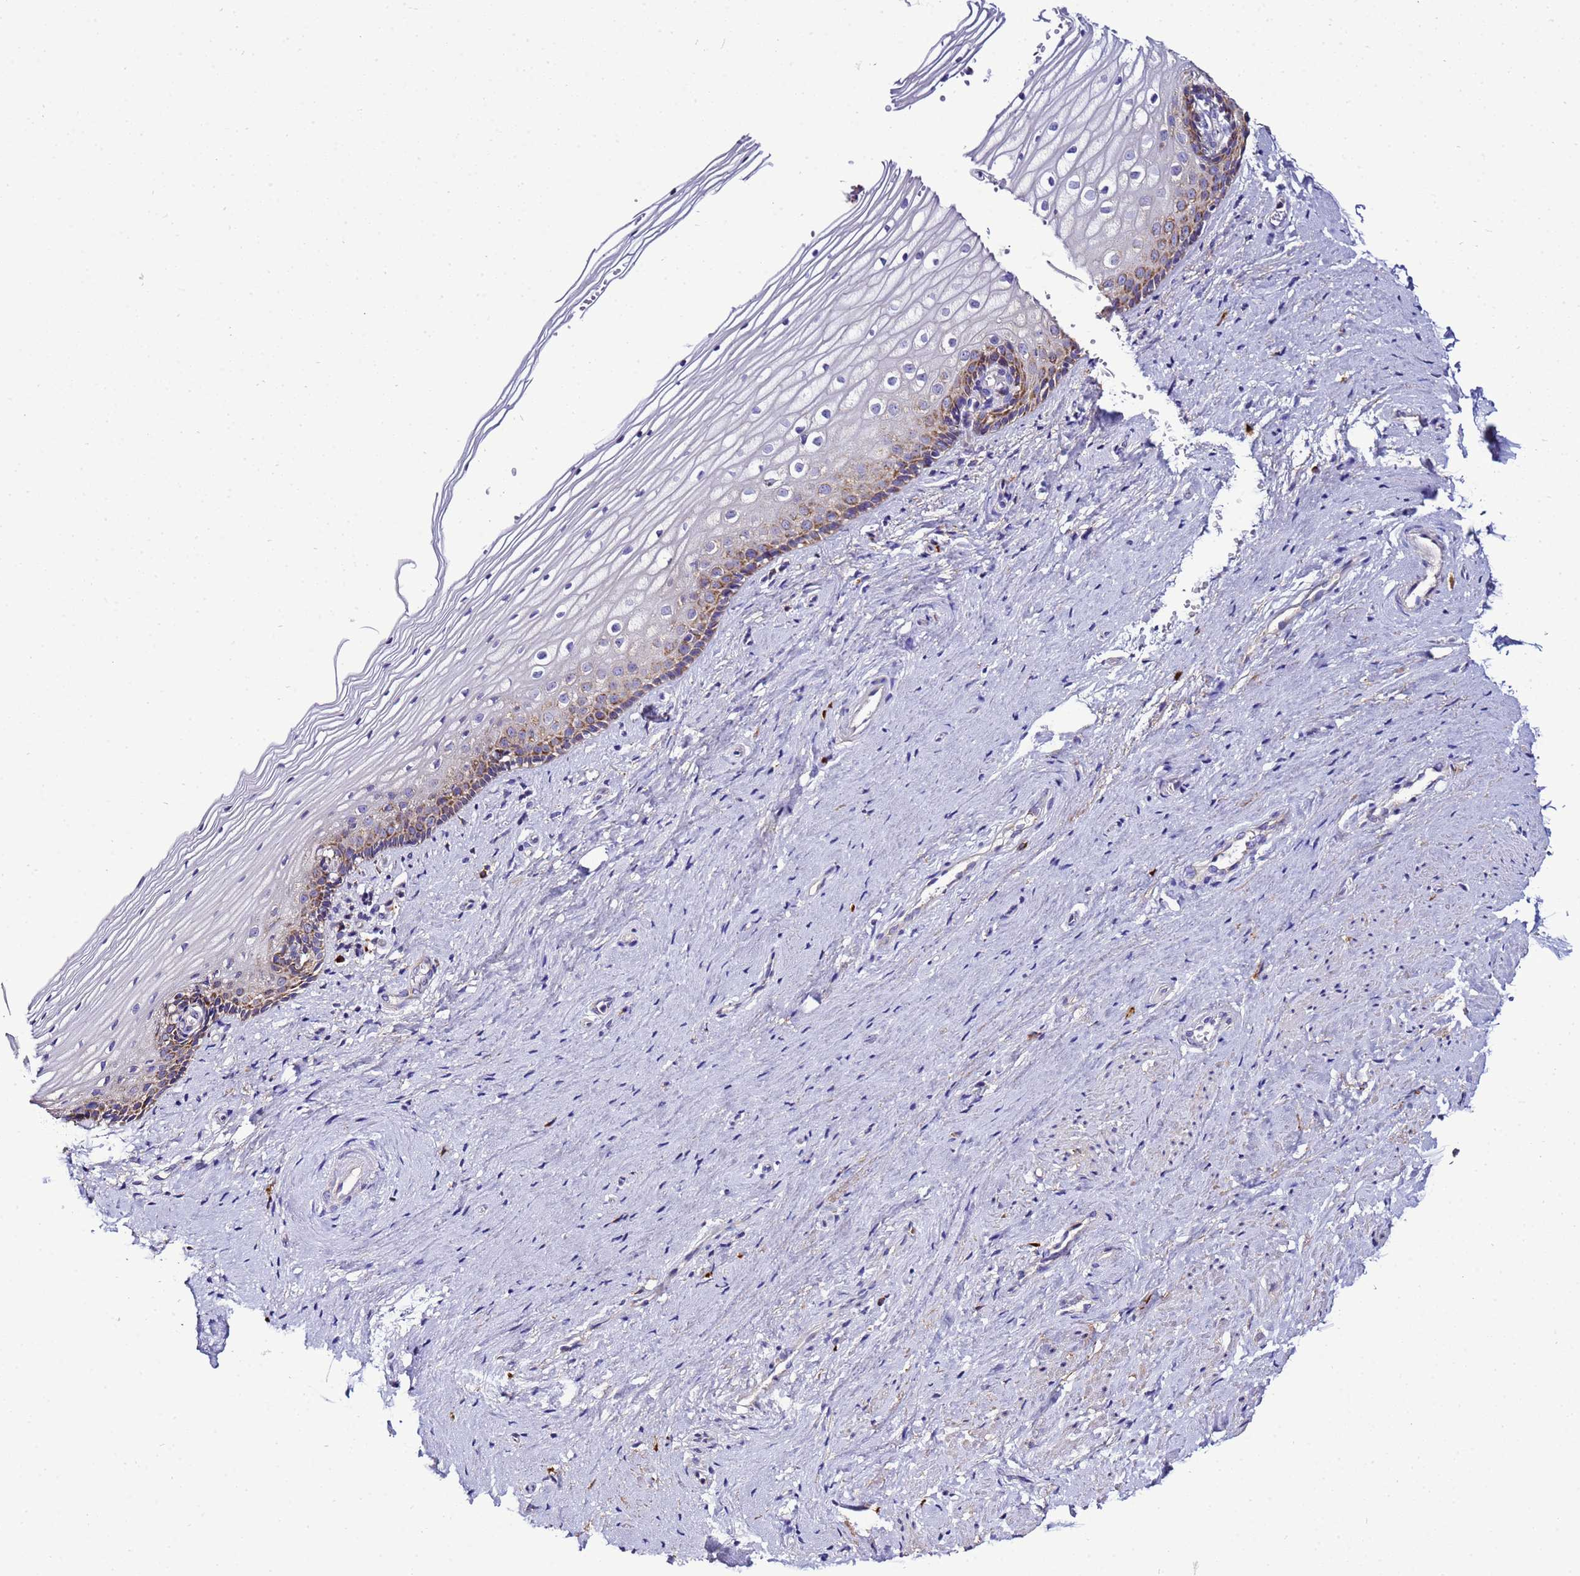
{"staining": {"intensity": "moderate", "quantity": "<25%", "location": "cytoplasmic/membranous"}, "tissue": "vagina", "cell_type": "Squamous epithelial cells", "image_type": "normal", "snomed": [{"axis": "morphology", "description": "Normal tissue, NOS"}, {"axis": "topography", "description": "Vagina"}], "caption": "Immunohistochemistry (IHC) of benign vagina shows low levels of moderate cytoplasmic/membranous positivity in approximately <25% of squamous epithelial cells. Immunohistochemistry stains the protein of interest in brown and the nuclei are stained blue.", "gene": "HIGD2A", "patient": {"sex": "female", "age": 46}}